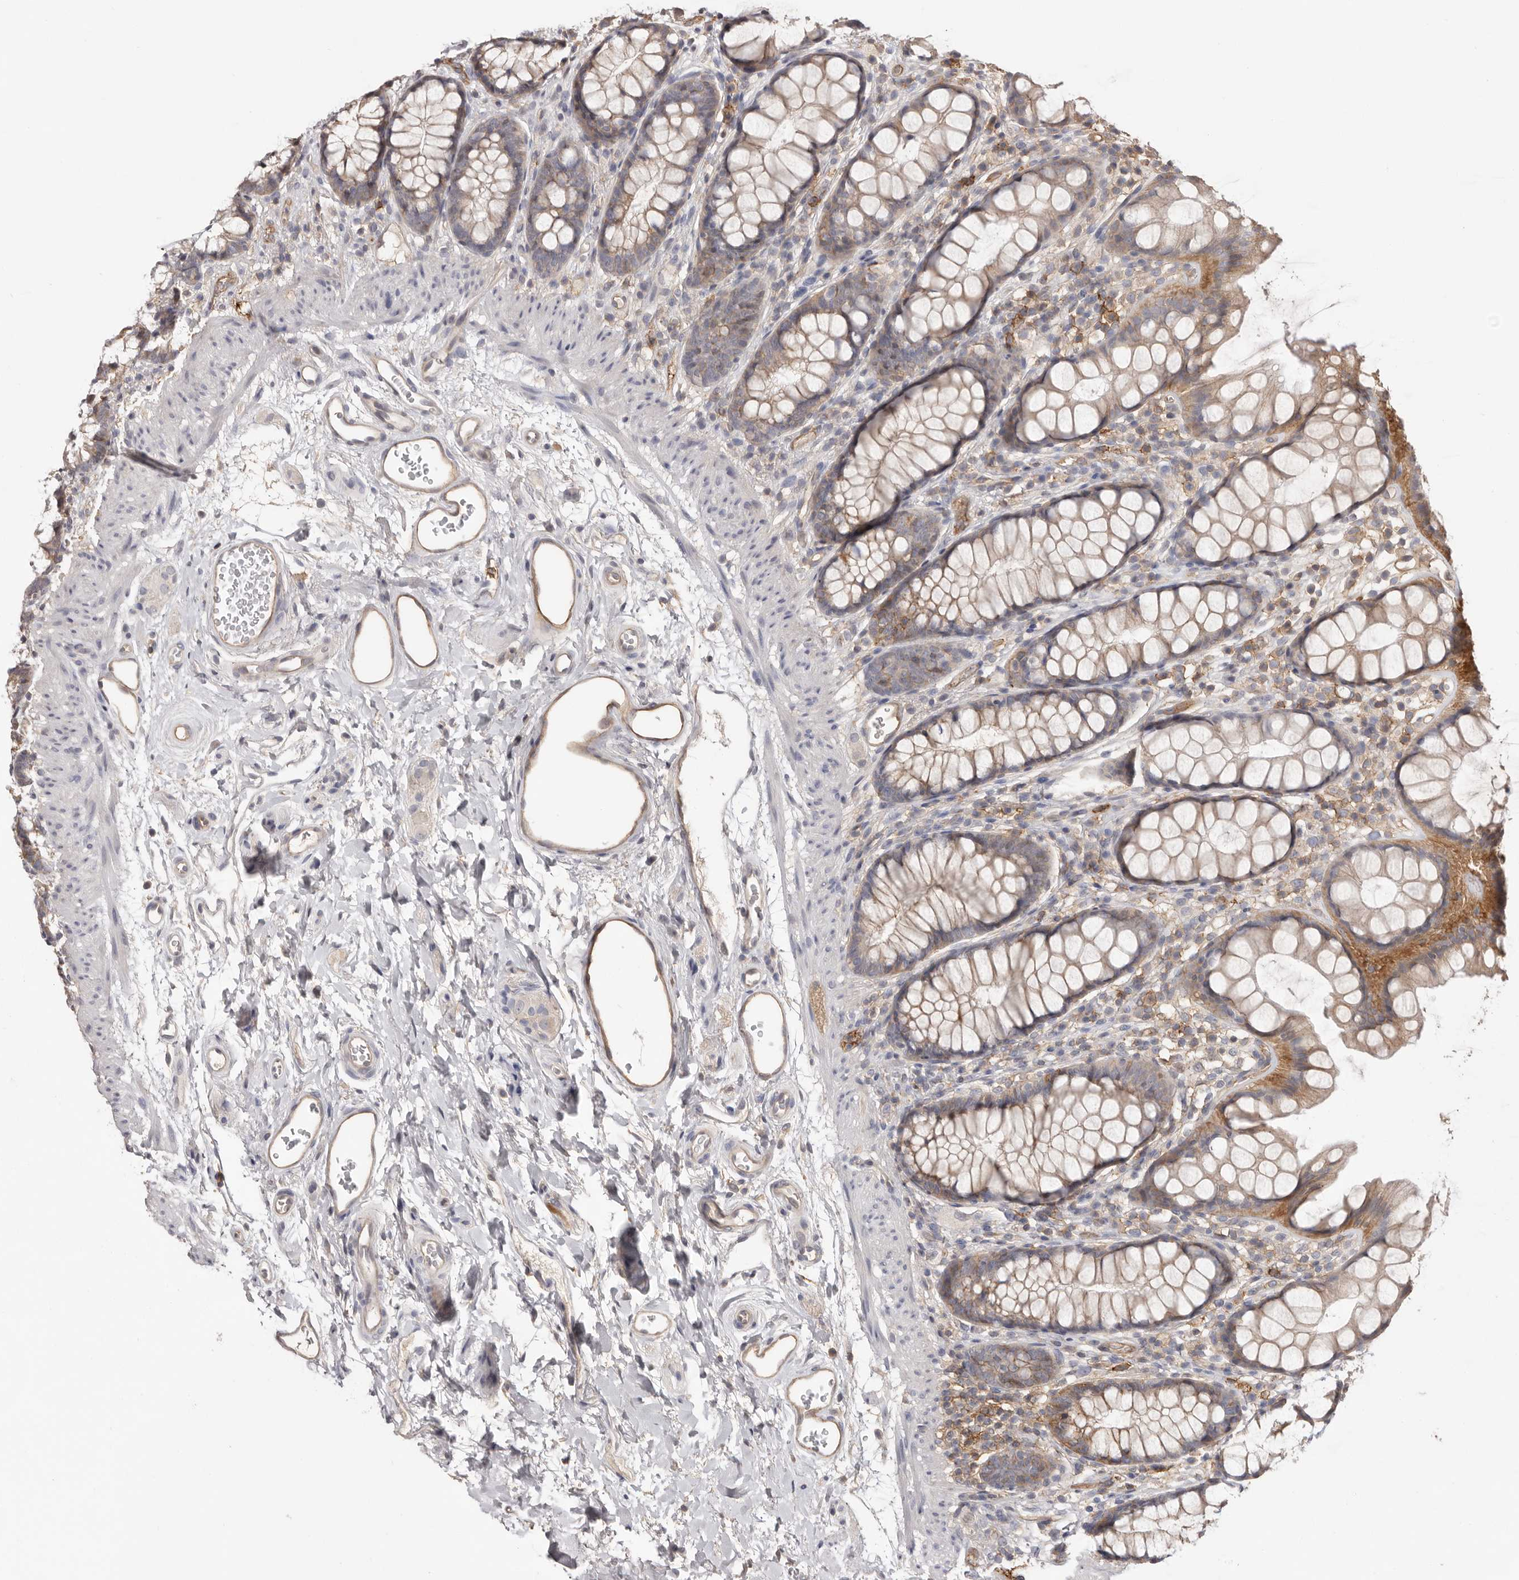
{"staining": {"intensity": "moderate", "quantity": "25%-75%", "location": "cytoplasmic/membranous"}, "tissue": "rectum", "cell_type": "Glandular cells", "image_type": "normal", "snomed": [{"axis": "morphology", "description": "Normal tissue, NOS"}, {"axis": "topography", "description": "Rectum"}], "caption": "IHC (DAB (3,3'-diaminobenzidine)) staining of normal rectum displays moderate cytoplasmic/membranous protein staining in about 25%-75% of glandular cells. (Stains: DAB (3,3'-diaminobenzidine) in brown, nuclei in blue, Microscopy: brightfield microscopy at high magnification).", "gene": "MMACHC", "patient": {"sex": "female", "age": 65}}